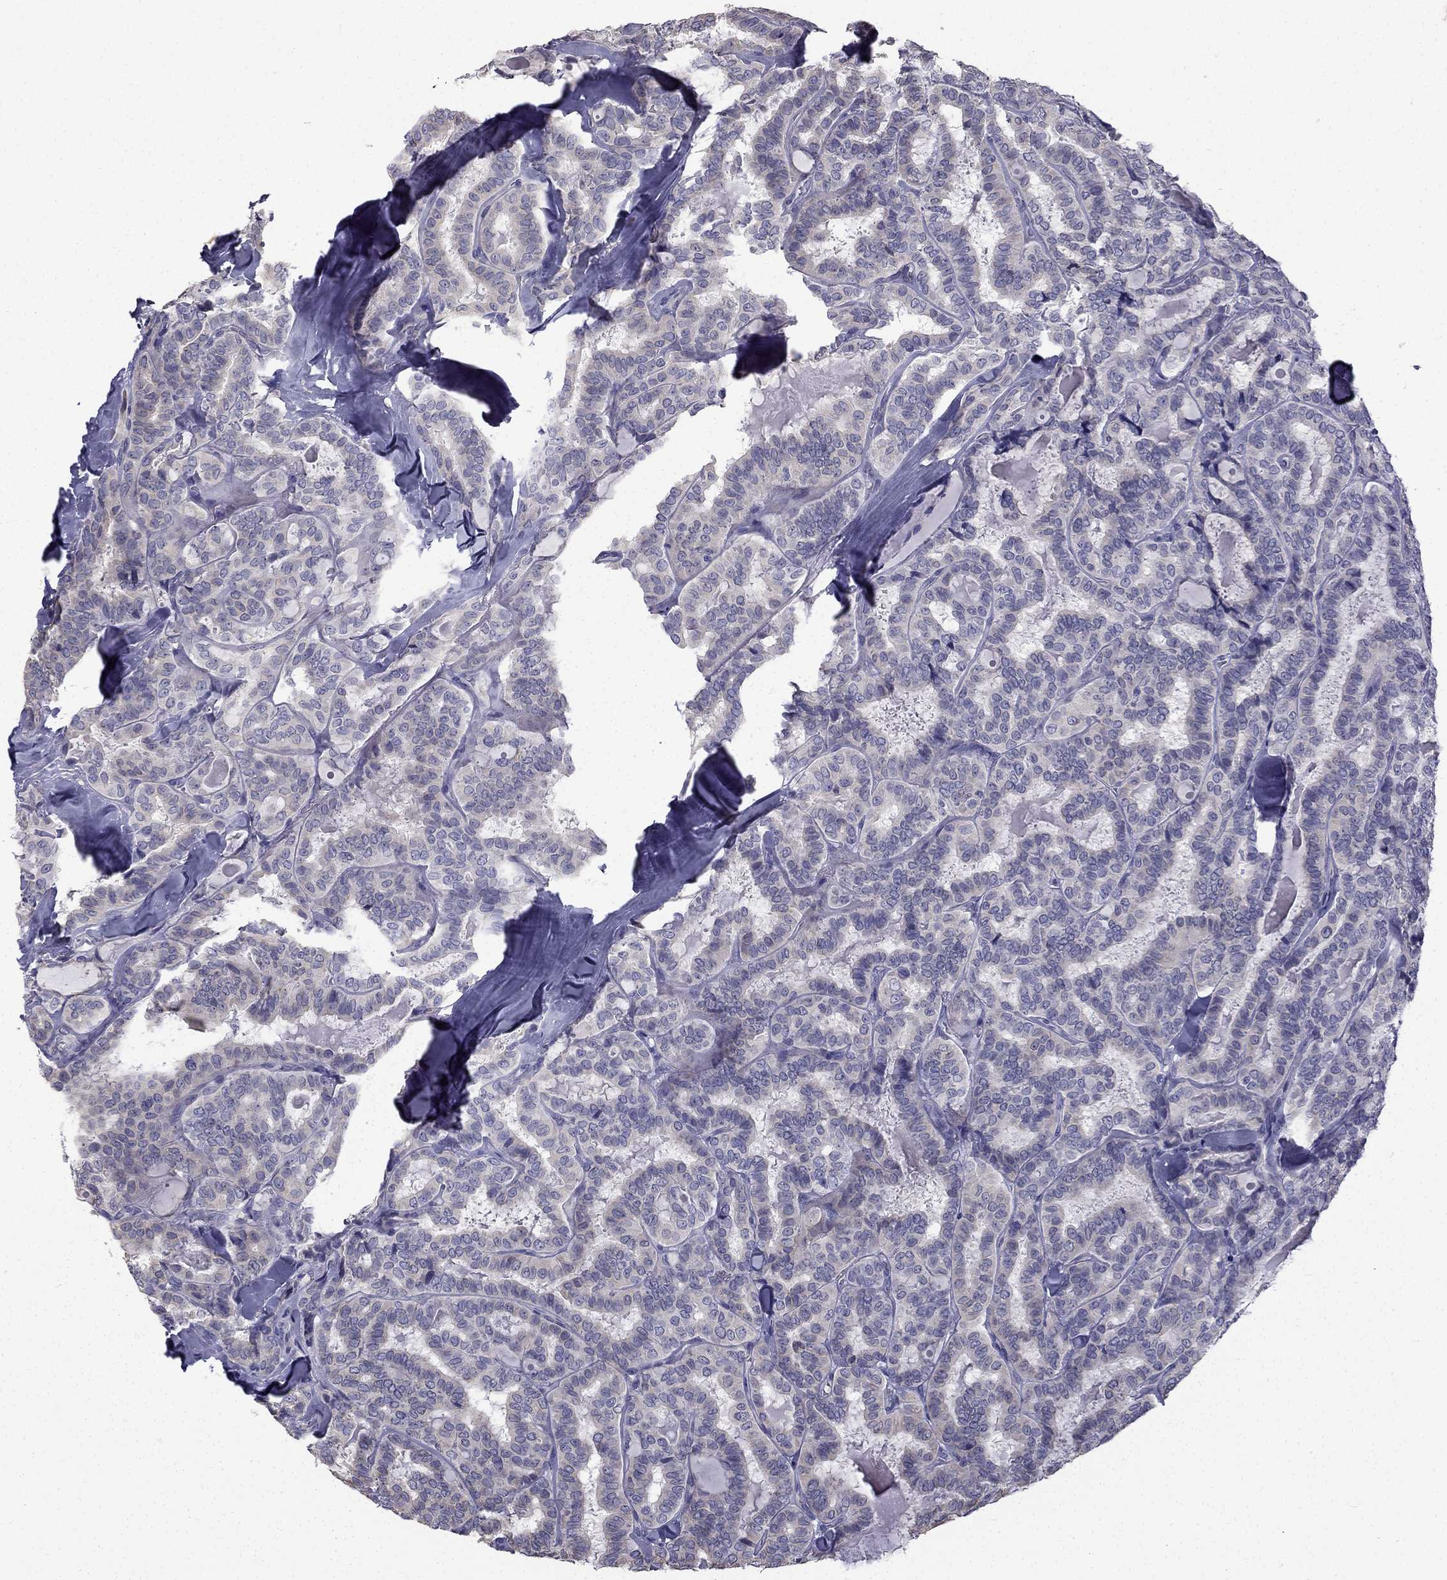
{"staining": {"intensity": "negative", "quantity": "none", "location": "none"}, "tissue": "thyroid cancer", "cell_type": "Tumor cells", "image_type": "cancer", "snomed": [{"axis": "morphology", "description": "Papillary adenocarcinoma, NOS"}, {"axis": "topography", "description": "Thyroid gland"}], "caption": "There is no significant positivity in tumor cells of thyroid papillary adenocarcinoma. (DAB immunohistochemistry, high magnification).", "gene": "CCDC40", "patient": {"sex": "female", "age": 39}}